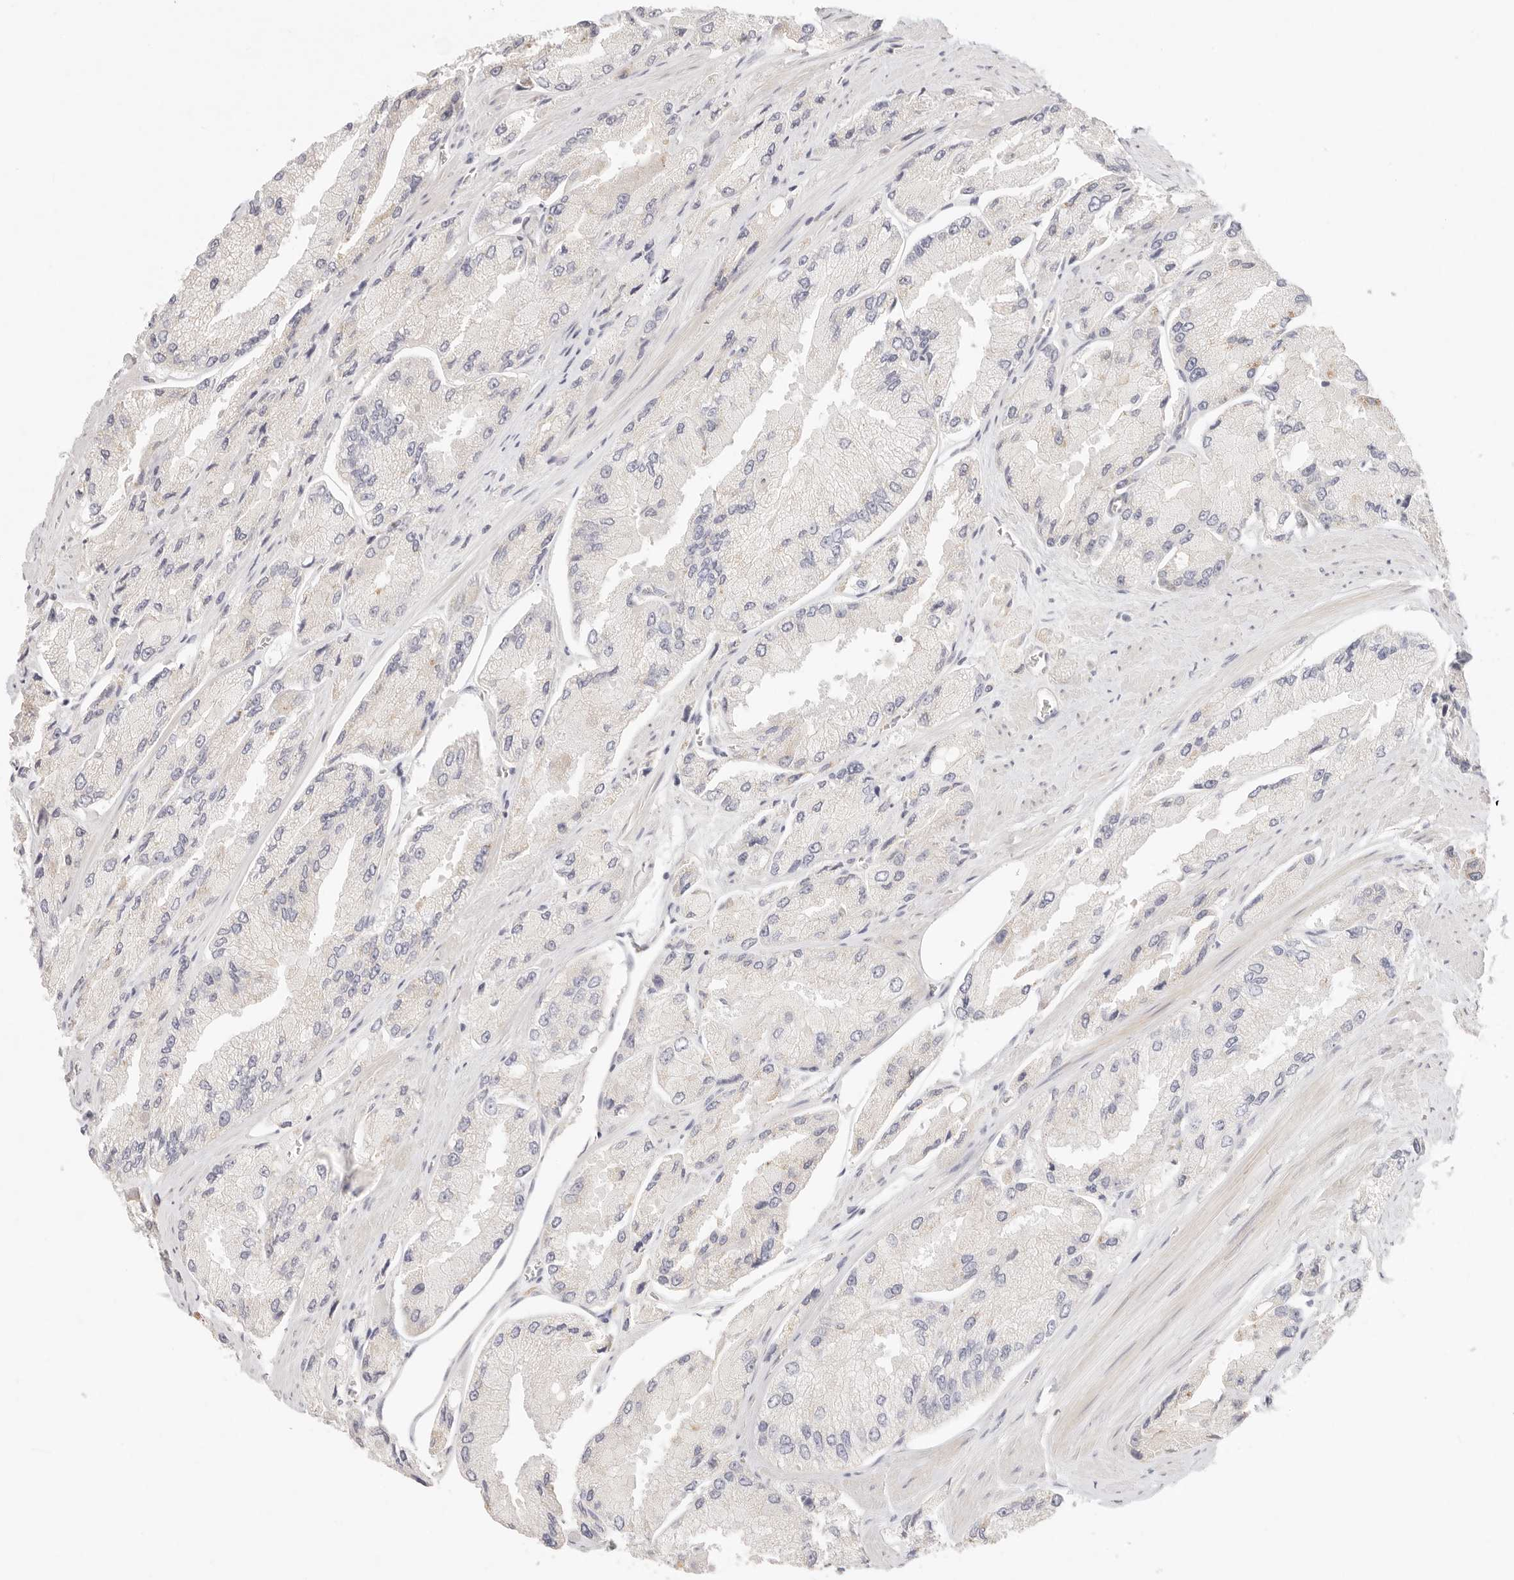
{"staining": {"intensity": "negative", "quantity": "none", "location": "none"}, "tissue": "prostate cancer", "cell_type": "Tumor cells", "image_type": "cancer", "snomed": [{"axis": "morphology", "description": "Adenocarcinoma, High grade"}, {"axis": "topography", "description": "Prostate"}], "caption": "Prostate cancer (high-grade adenocarcinoma) was stained to show a protein in brown. There is no significant expression in tumor cells.", "gene": "CEP120", "patient": {"sex": "male", "age": 58}}